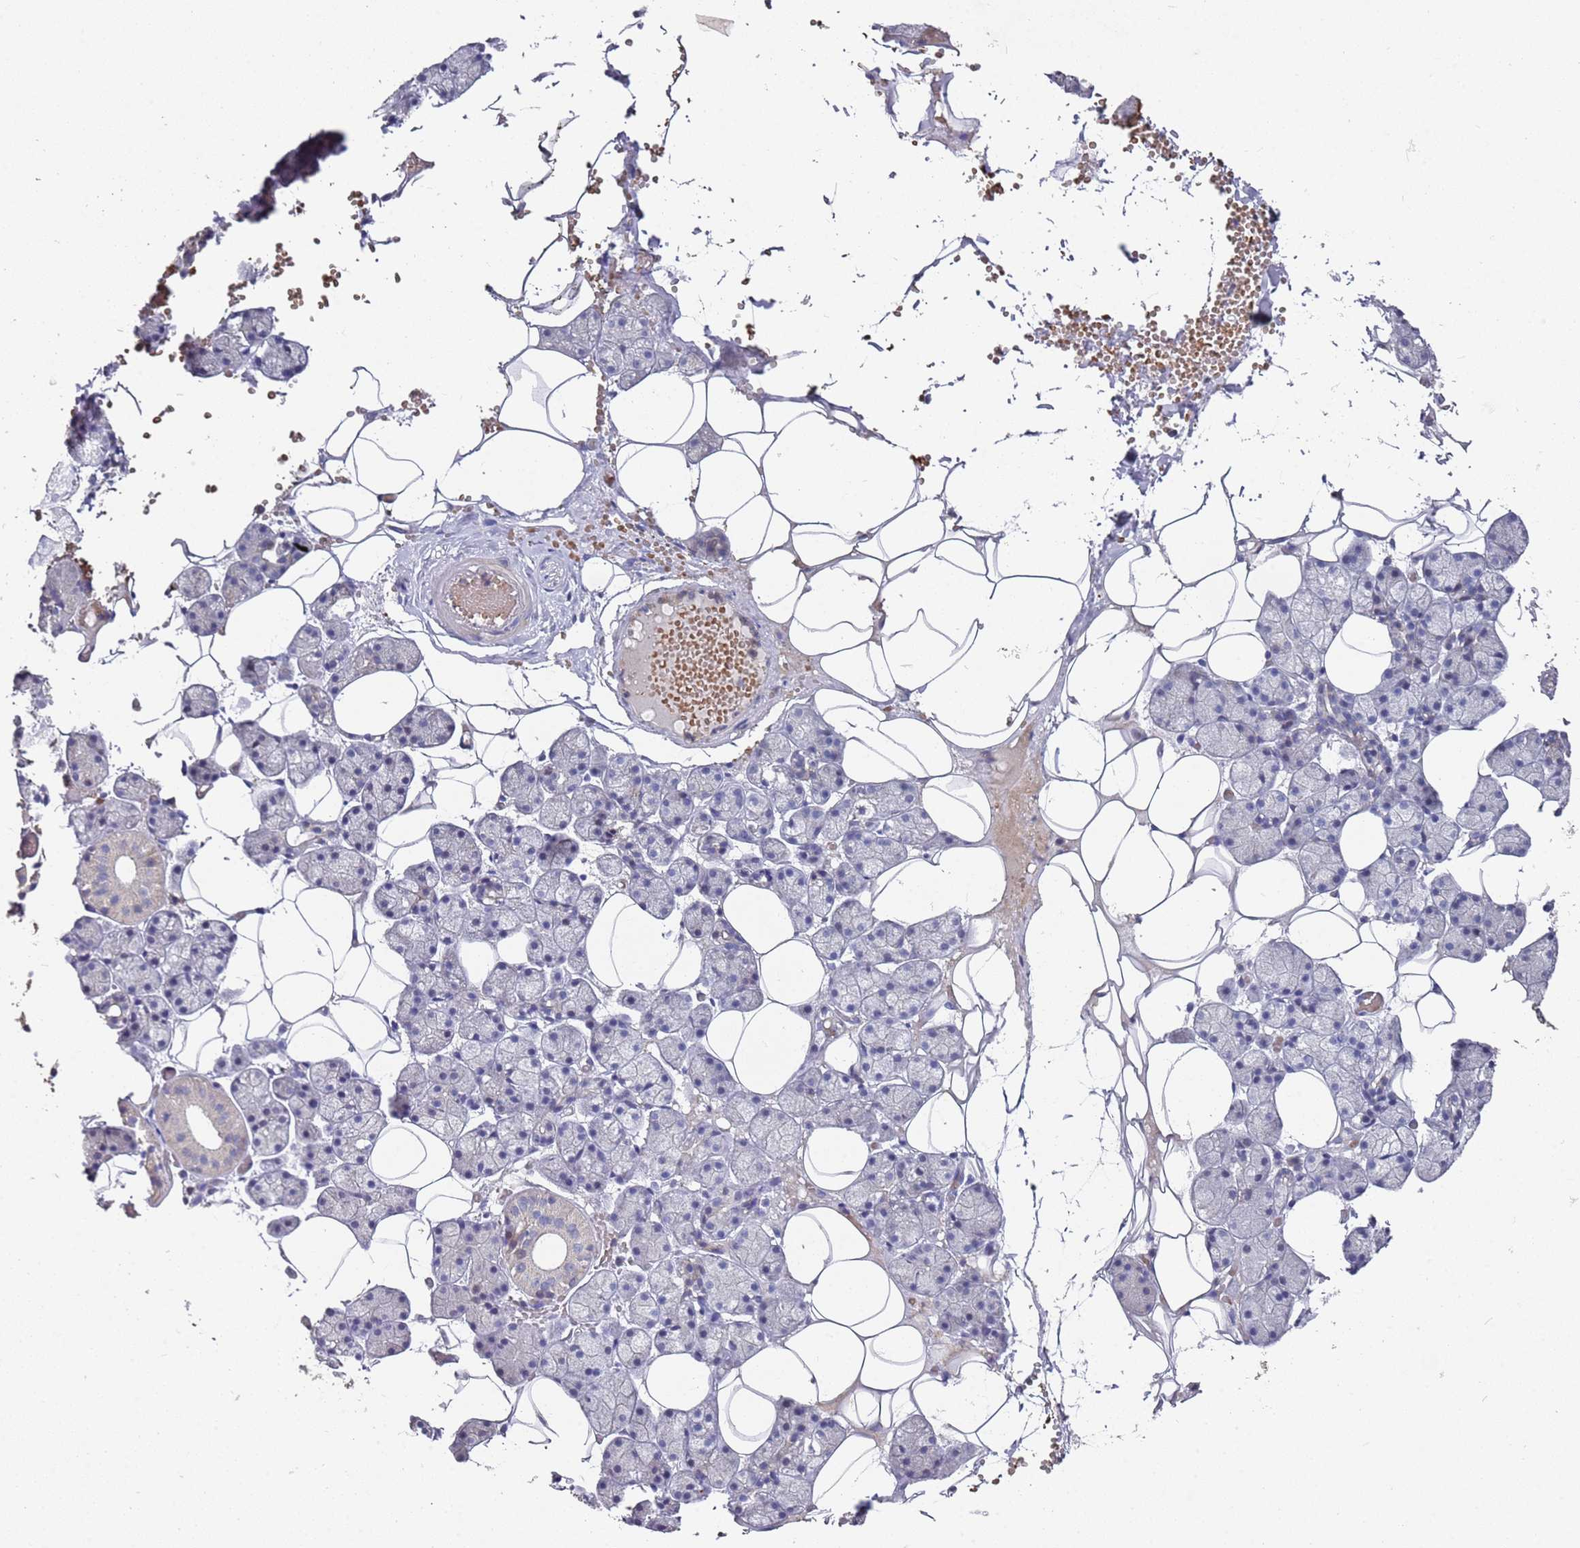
{"staining": {"intensity": "weak", "quantity": "<25%", "location": "cytoplasmic/membranous"}, "tissue": "salivary gland", "cell_type": "Glandular cells", "image_type": "normal", "snomed": [{"axis": "morphology", "description": "Normal tissue, NOS"}, {"axis": "topography", "description": "Salivary gland"}], "caption": "Benign salivary gland was stained to show a protein in brown. There is no significant expression in glandular cells. (IHC, brightfield microscopy, high magnification).", "gene": "LACC1", "patient": {"sex": "female", "age": 33}}